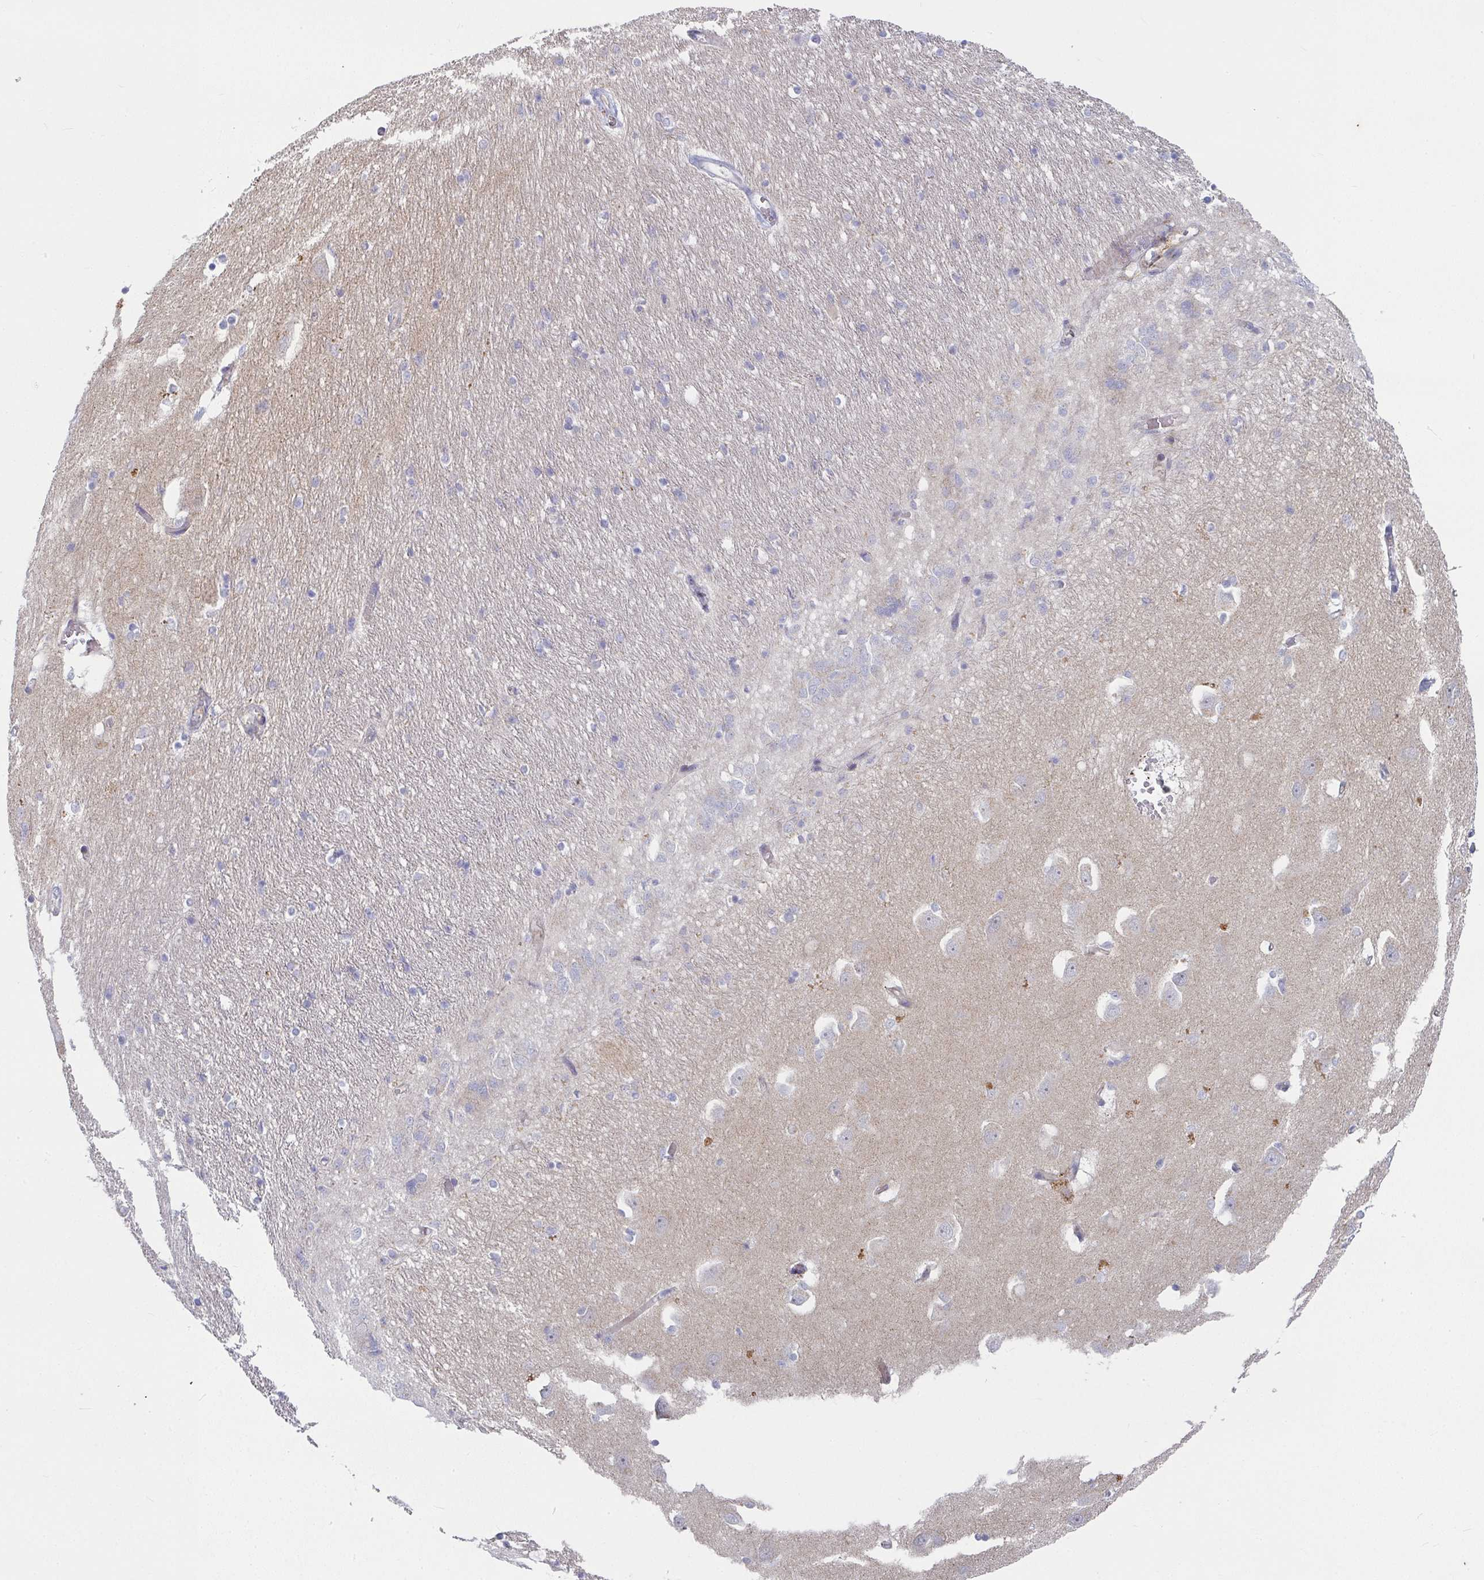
{"staining": {"intensity": "weak", "quantity": "<25%", "location": "cytoplasmic/membranous"}, "tissue": "caudate", "cell_type": "Glial cells", "image_type": "normal", "snomed": [{"axis": "morphology", "description": "Normal tissue, NOS"}, {"axis": "topography", "description": "Lateral ventricle wall"}, {"axis": "topography", "description": "Hippocampus"}], "caption": "This is a histopathology image of immunohistochemistry (IHC) staining of benign caudate, which shows no expression in glial cells. (Immunohistochemistry (ihc), brightfield microscopy, high magnification).", "gene": "RHEBL1", "patient": {"sex": "female", "age": 63}}